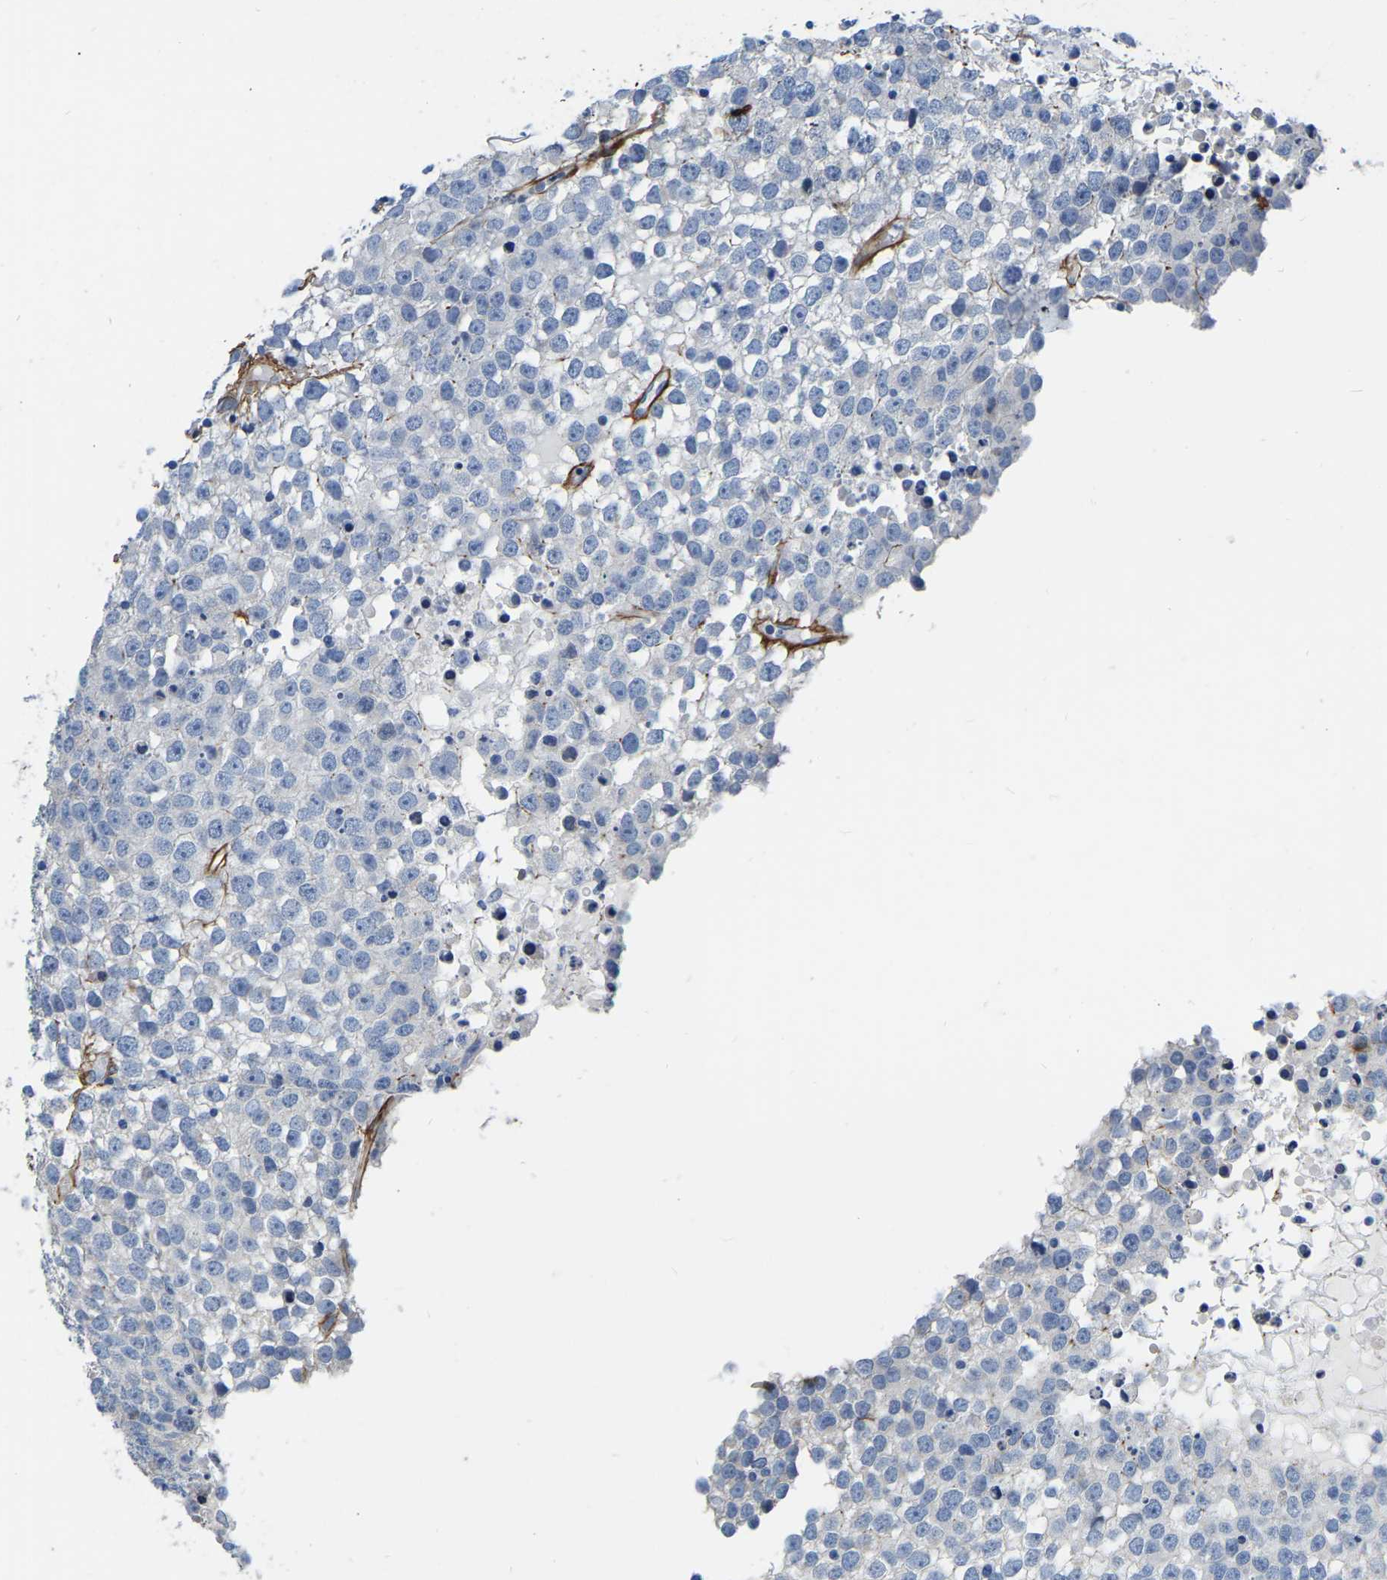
{"staining": {"intensity": "negative", "quantity": "none", "location": "none"}, "tissue": "testis cancer", "cell_type": "Tumor cells", "image_type": "cancer", "snomed": [{"axis": "morphology", "description": "Seminoma, NOS"}, {"axis": "topography", "description": "Testis"}], "caption": "A histopathology image of testis cancer stained for a protein displays no brown staining in tumor cells.", "gene": "COL6A1", "patient": {"sex": "male", "age": 65}}